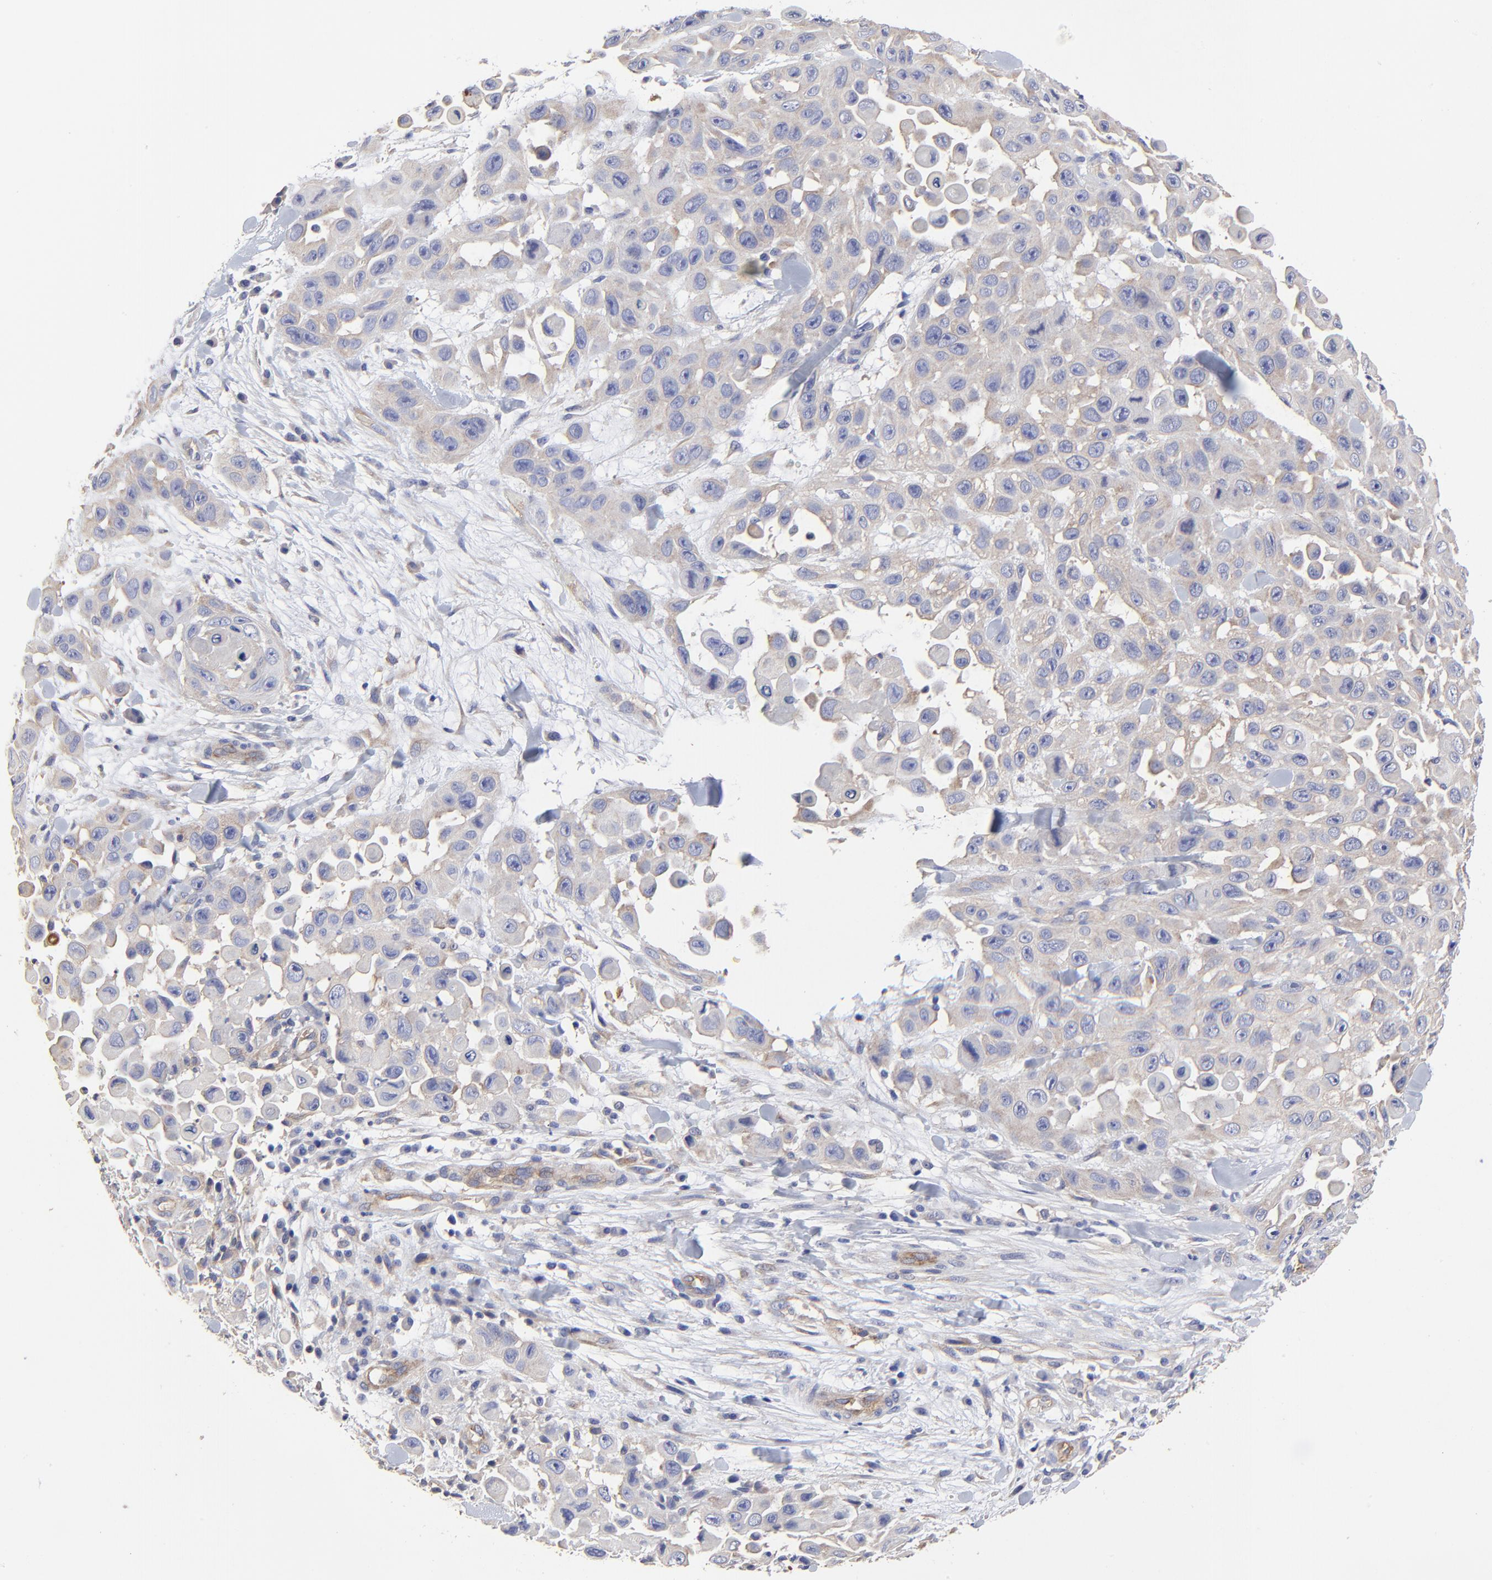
{"staining": {"intensity": "weak", "quantity": "<25%", "location": "cytoplasmic/membranous"}, "tissue": "skin cancer", "cell_type": "Tumor cells", "image_type": "cancer", "snomed": [{"axis": "morphology", "description": "Squamous cell carcinoma, NOS"}, {"axis": "topography", "description": "Skin"}], "caption": "Immunohistochemistry of skin cancer (squamous cell carcinoma) exhibits no staining in tumor cells.", "gene": "SULF2", "patient": {"sex": "male", "age": 81}}